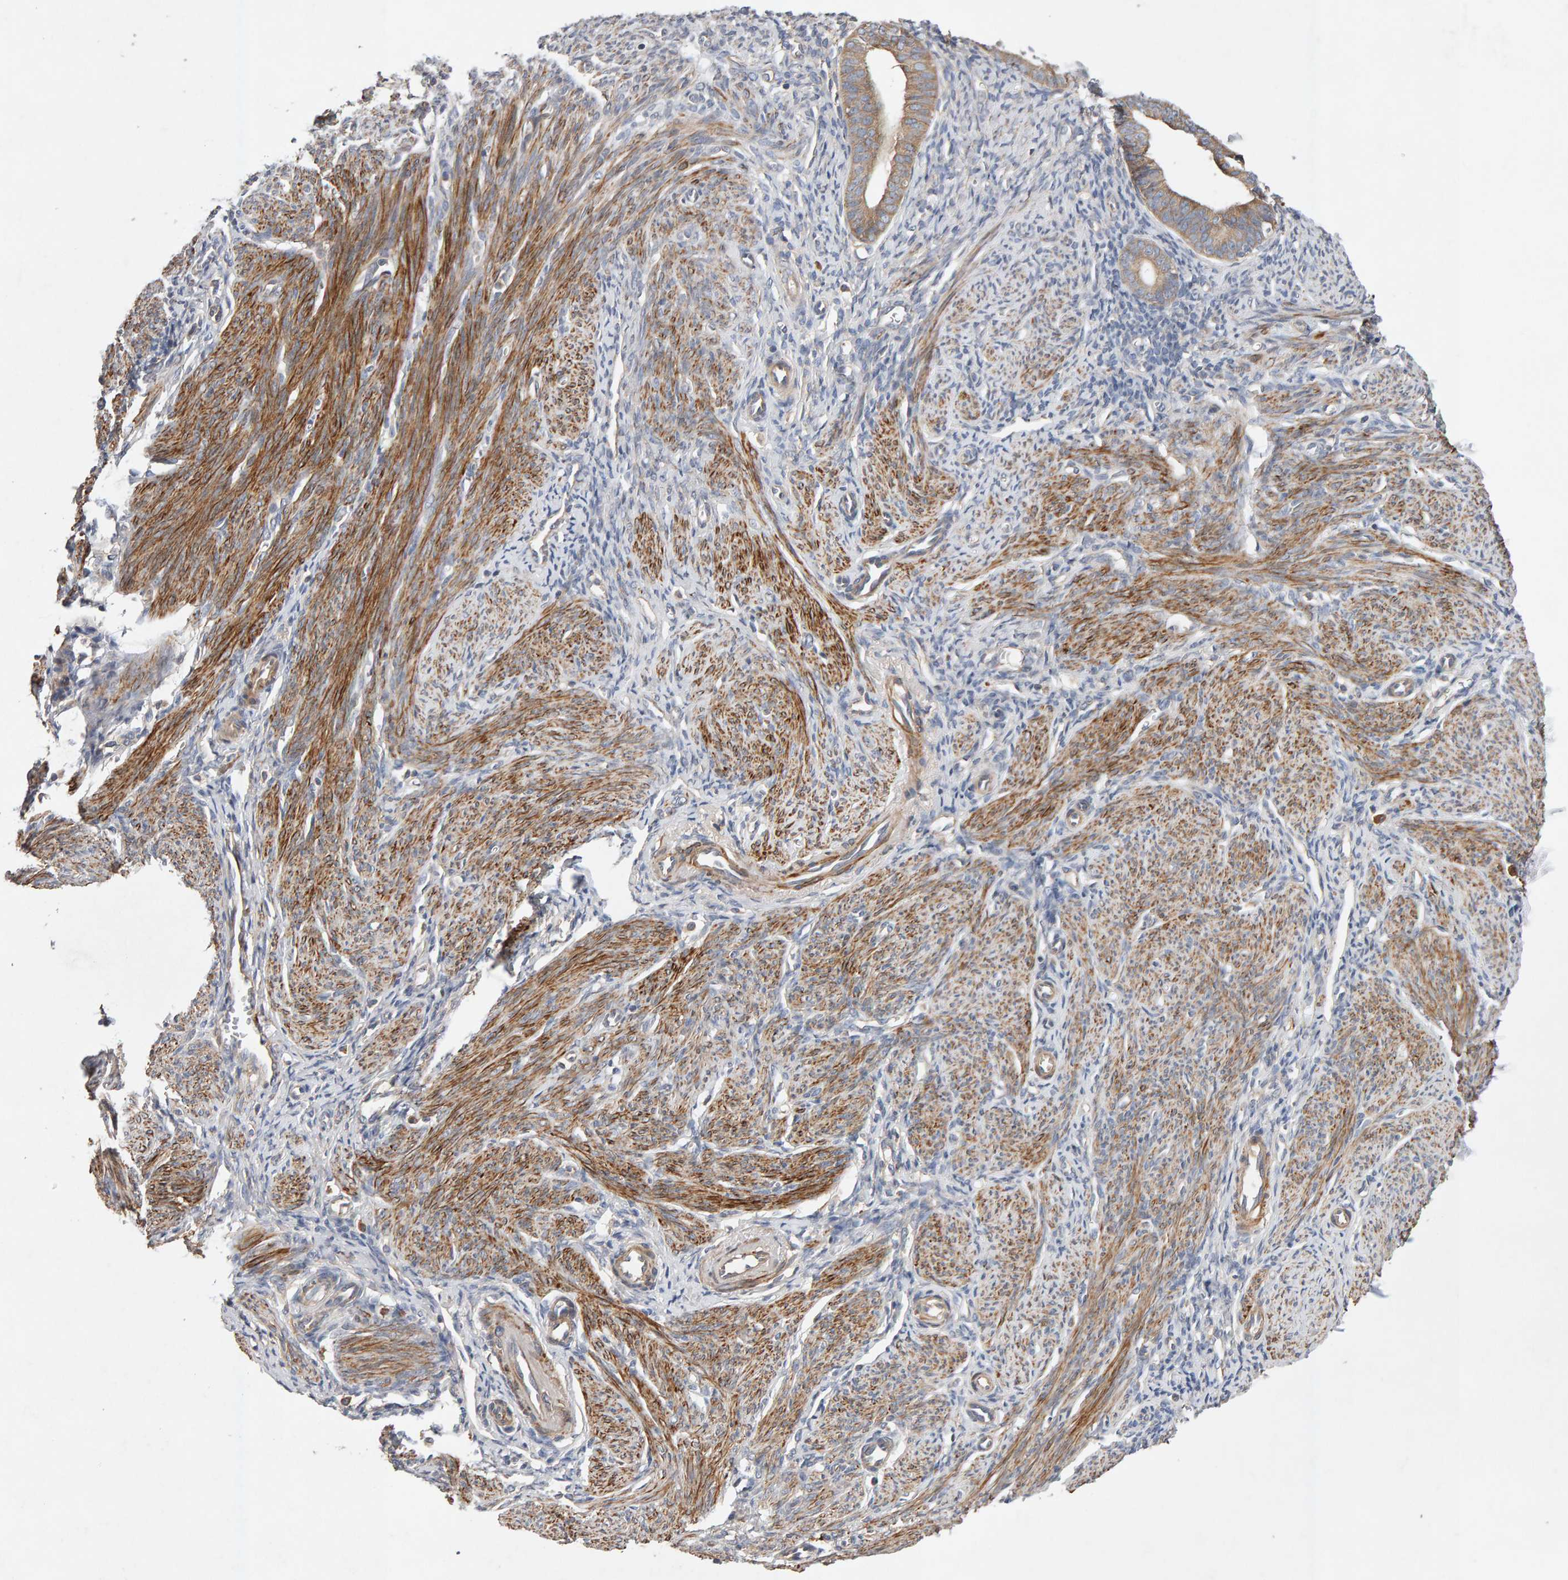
{"staining": {"intensity": "negative", "quantity": "none", "location": "none"}, "tissue": "endometrium", "cell_type": "Cells in endometrial stroma", "image_type": "normal", "snomed": [{"axis": "morphology", "description": "Normal tissue, NOS"}, {"axis": "morphology", "description": "Adenocarcinoma, NOS"}, {"axis": "topography", "description": "Endometrium"}], "caption": "This is an IHC image of benign human endometrium. There is no positivity in cells in endometrial stroma.", "gene": "RNF19A", "patient": {"sex": "female", "age": 57}}